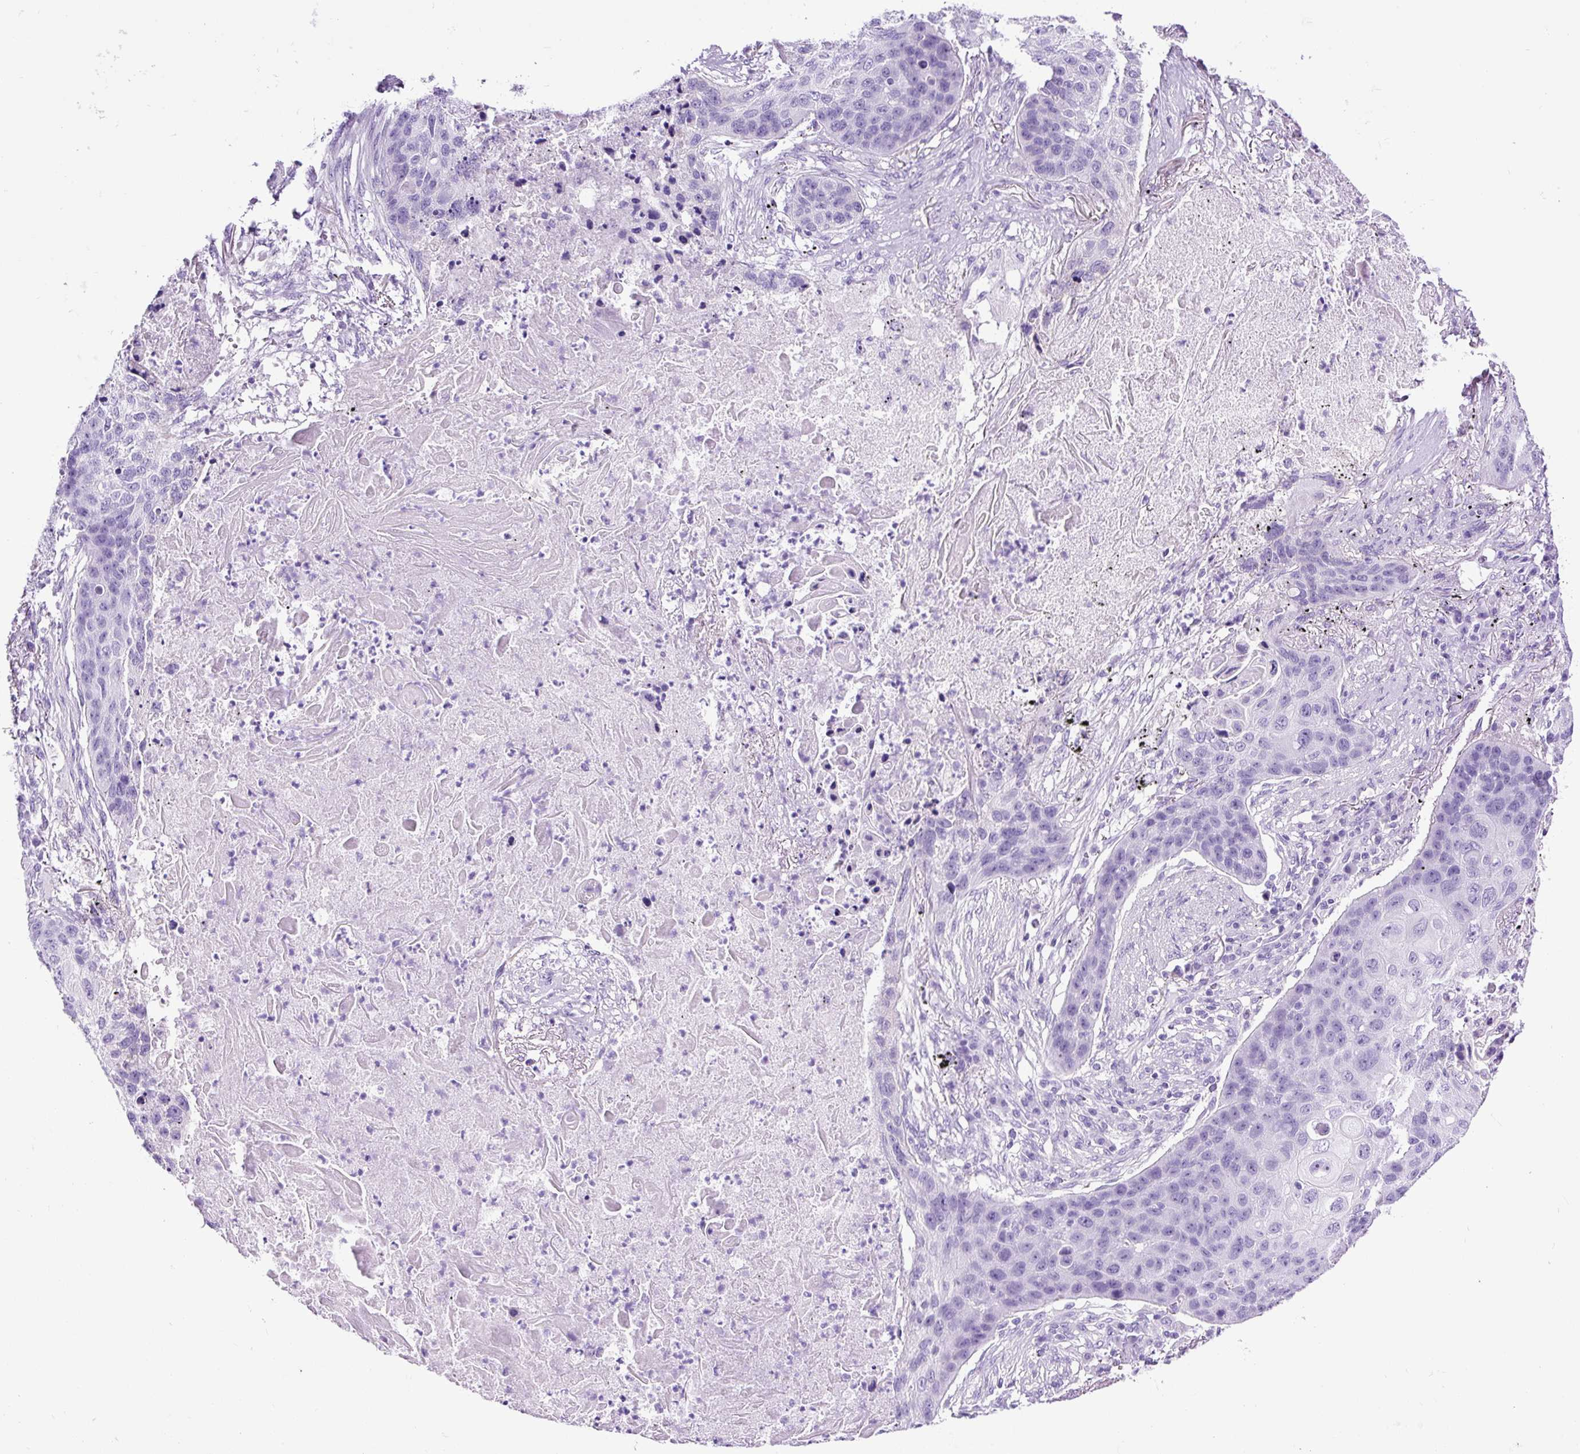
{"staining": {"intensity": "negative", "quantity": "none", "location": "none"}, "tissue": "lung cancer", "cell_type": "Tumor cells", "image_type": "cancer", "snomed": [{"axis": "morphology", "description": "Squamous cell carcinoma, NOS"}, {"axis": "topography", "description": "Lung"}], "caption": "A photomicrograph of lung cancer stained for a protein exhibits no brown staining in tumor cells. (Stains: DAB (3,3'-diaminobenzidine) IHC with hematoxylin counter stain, Microscopy: brightfield microscopy at high magnification).", "gene": "PDIA2", "patient": {"sex": "female", "age": 63}}